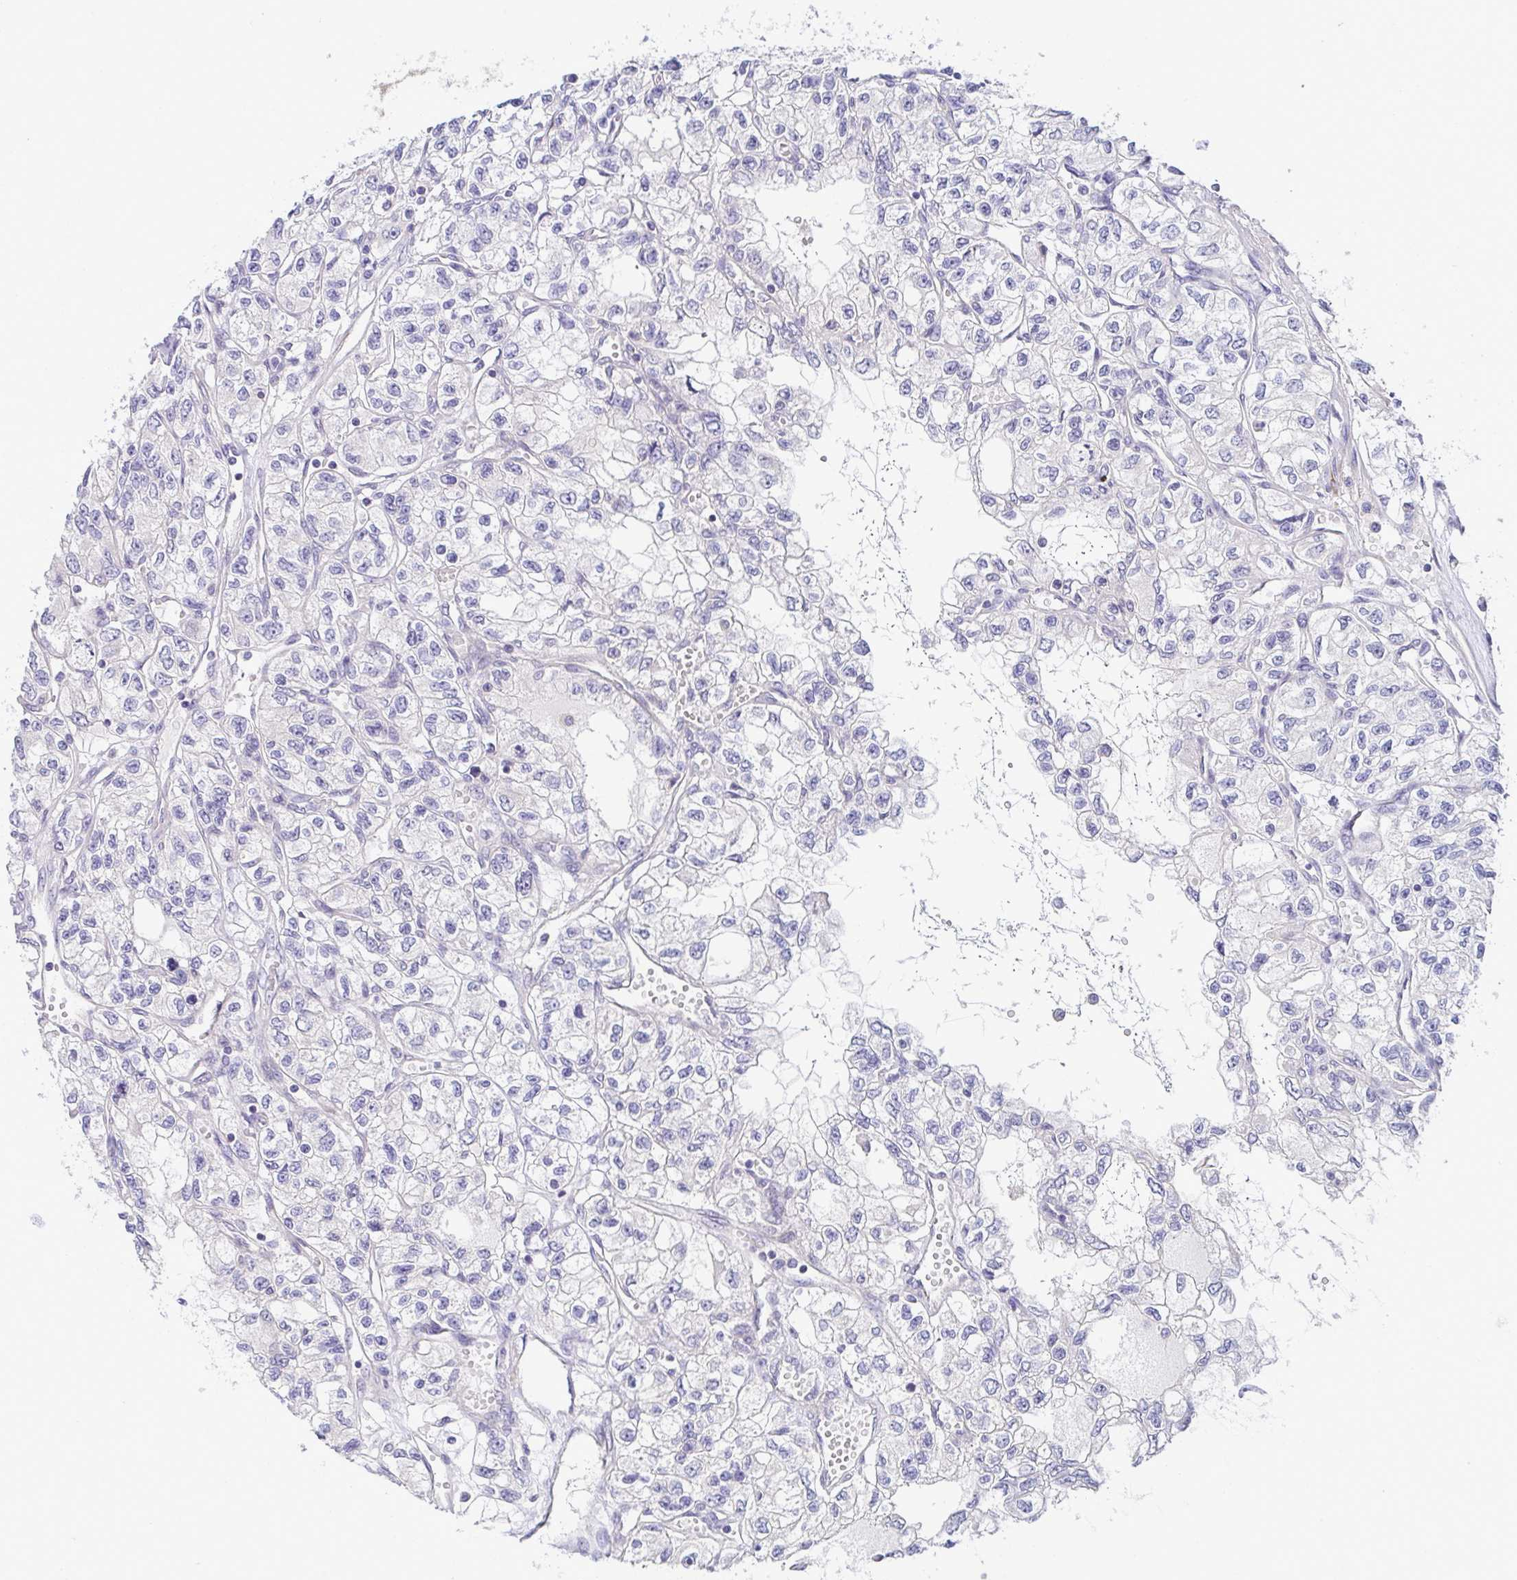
{"staining": {"intensity": "negative", "quantity": "none", "location": "none"}, "tissue": "renal cancer", "cell_type": "Tumor cells", "image_type": "cancer", "snomed": [{"axis": "morphology", "description": "Adenocarcinoma, NOS"}, {"axis": "topography", "description": "Kidney"}], "caption": "DAB immunohistochemical staining of human renal adenocarcinoma exhibits no significant staining in tumor cells.", "gene": "CFAP97D1", "patient": {"sex": "female", "age": 59}}